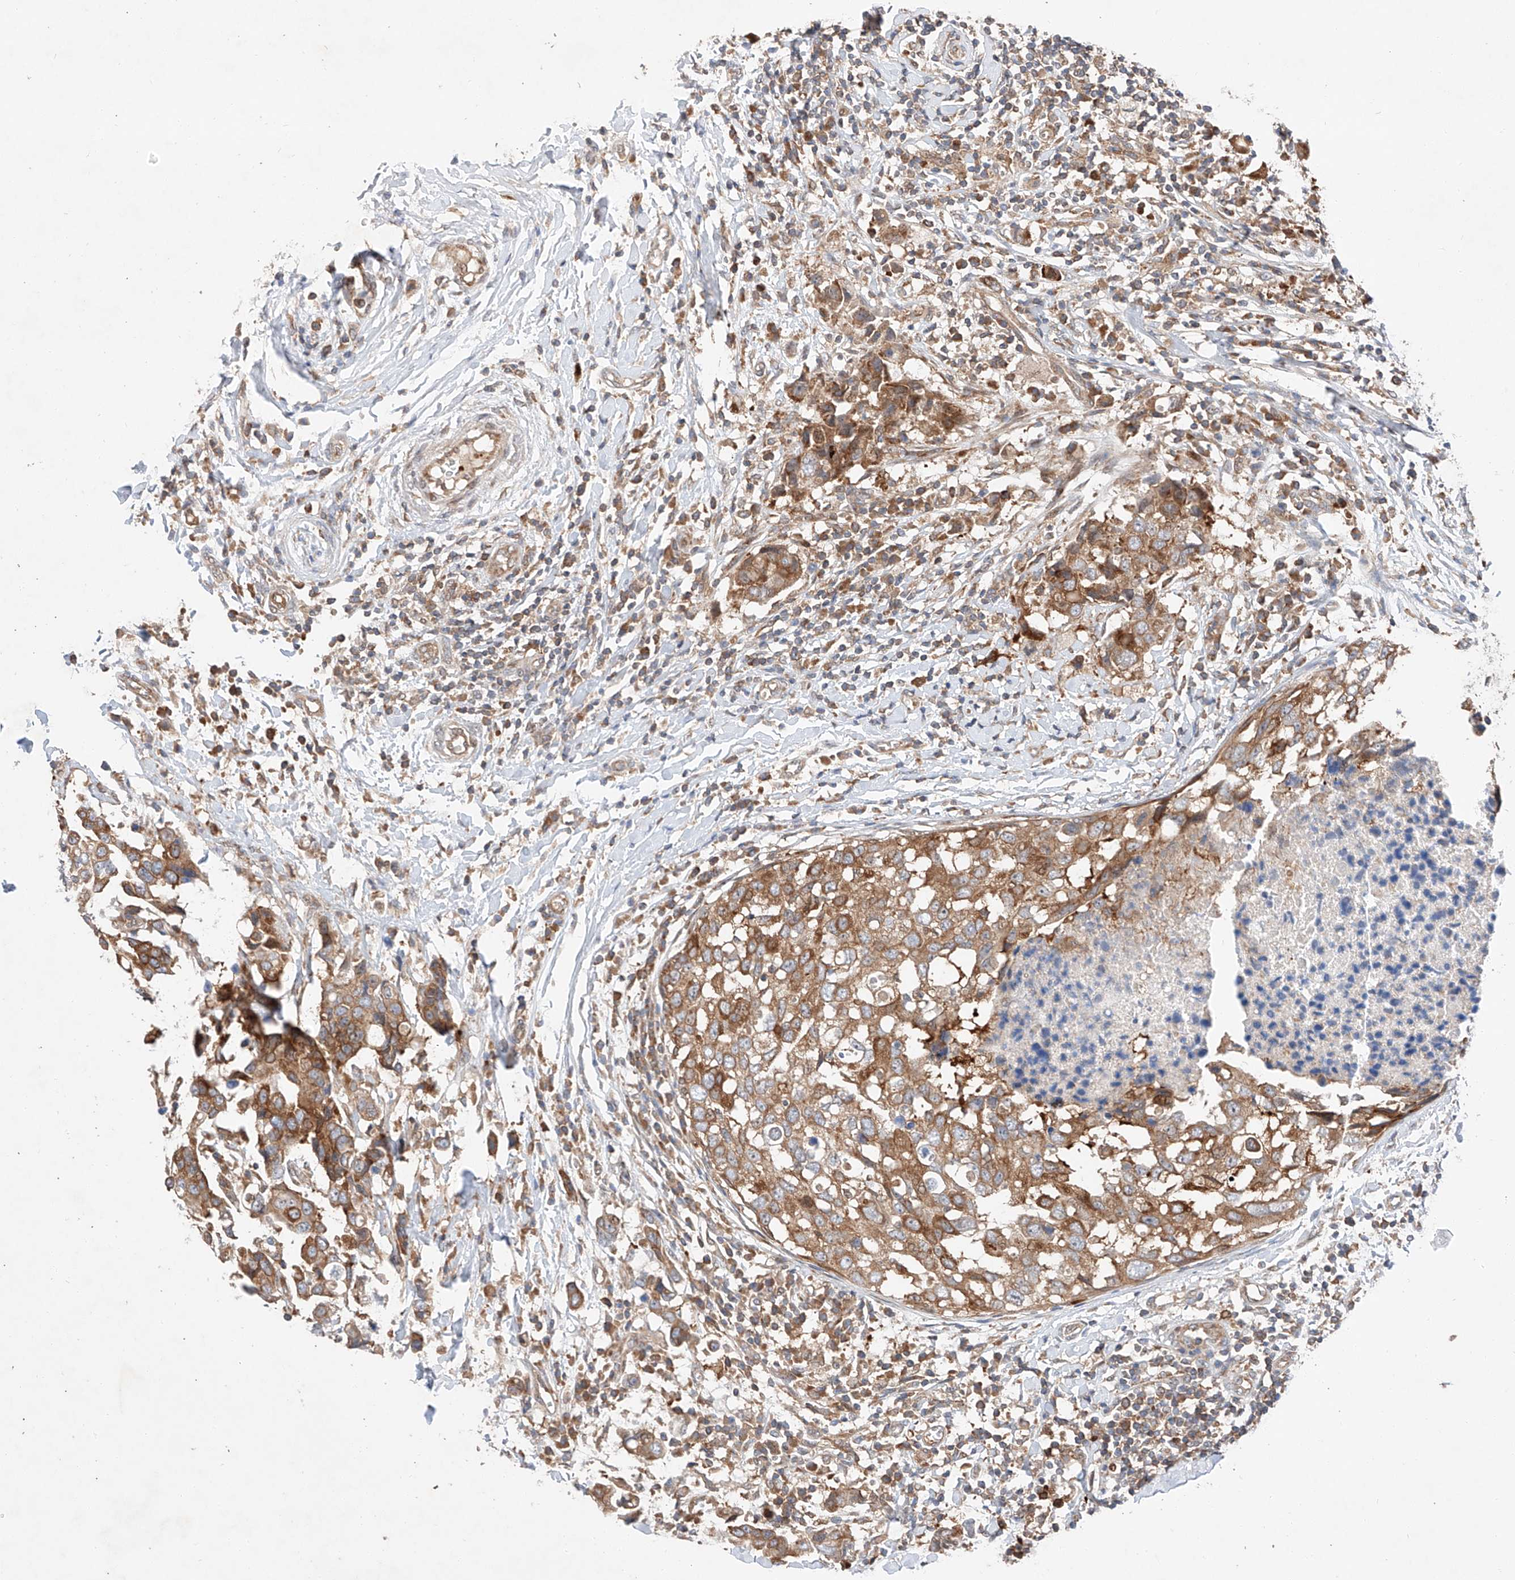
{"staining": {"intensity": "moderate", "quantity": ">75%", "location": "cytoplasmic/membranous"}, "tissue": "breast cancer", "cell_type": "Tumor cells", "image_type": "cancer", "snomed": [{"axis": "morphology", "description": "Duct carcinoma"}, {"axis": "topography", "description": "Breast"}], "caption": "There is medium levels of moderate cytoplasmic/membranous staining in tumor cells of infiltrating ductal carcinoma (breast), as demonstrated by immunohistochemical staining (brown color).", "gene": "RUSC1", "patient": {"sex": "female", "age": 27}}